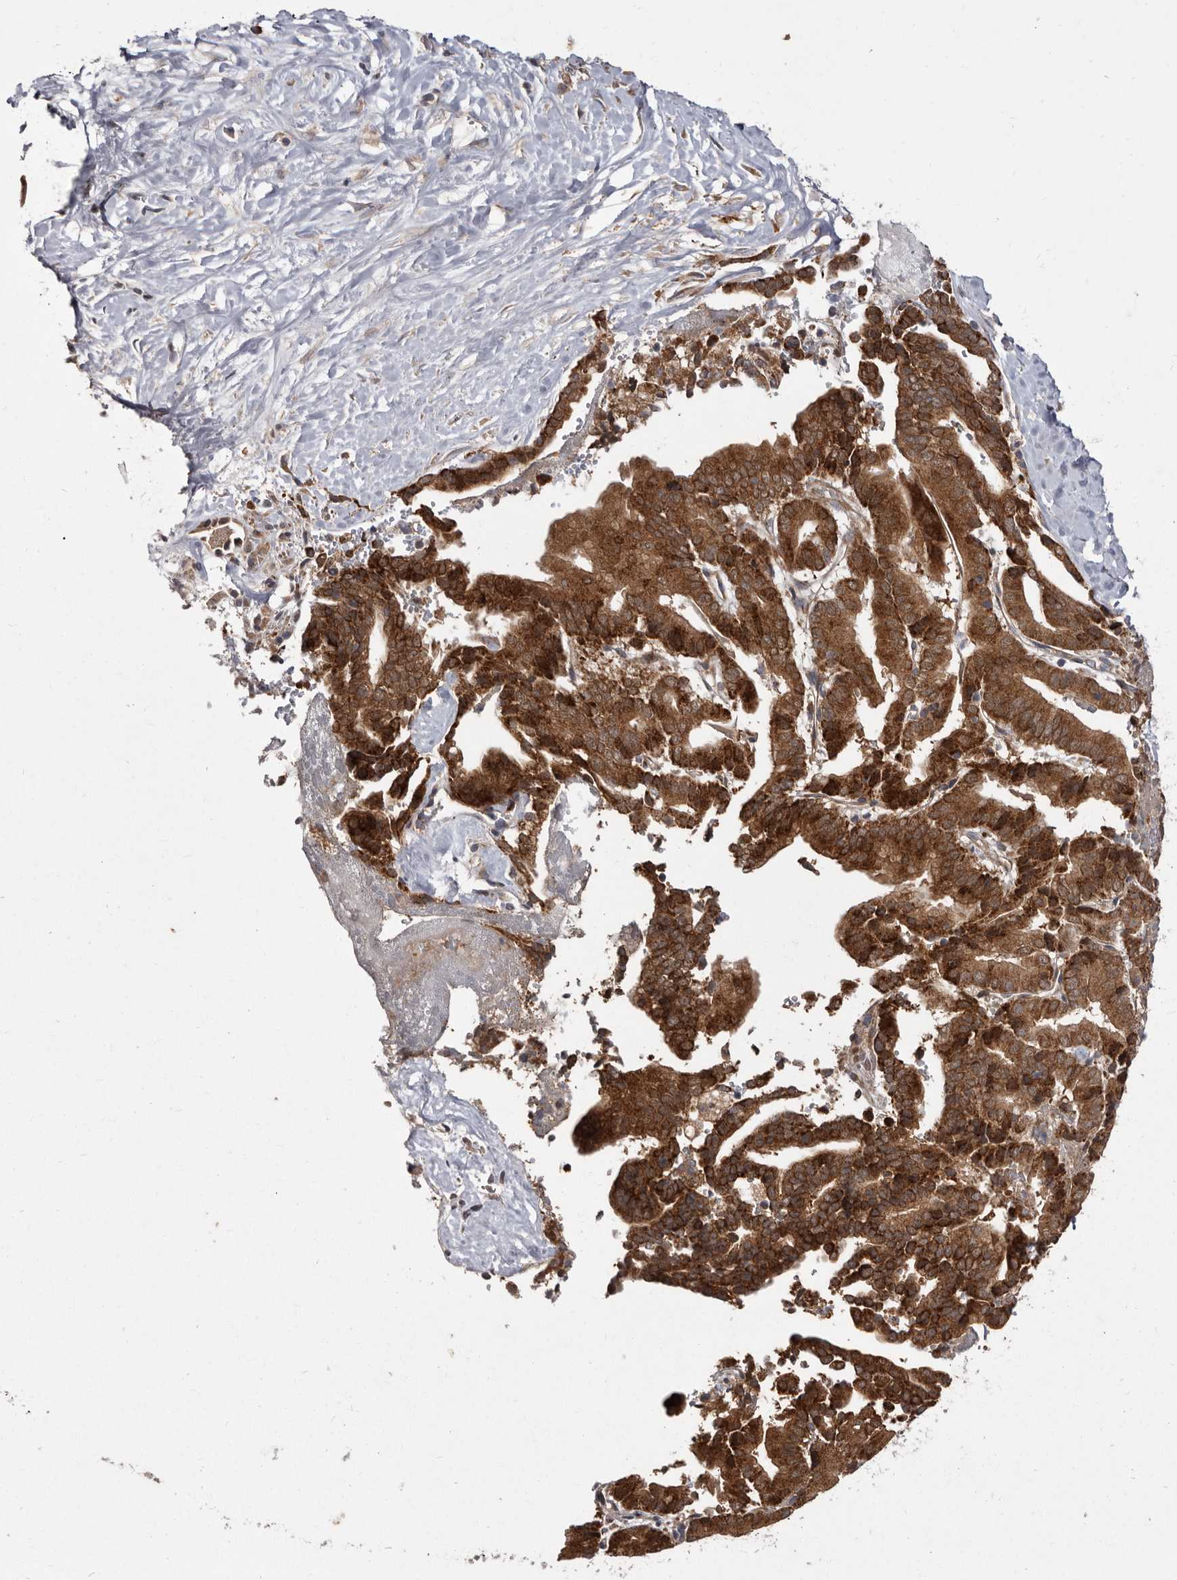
{"staining": {"intensity": "strong", "quantity": ">75%", "location": "cytoplasmic/membranous"}, "tissue": "liver cancer", "cell_type": "Tumor cells", "image_type": "cancer", "snomed": [{"axis": "morphology", "description": "Cholangiocarcinoma"}, {"axis": "topography", "description": "Liver"}], "caption": "Human cholangiocarcinoma (liver) stained with a brown dye reveals strong cytoplasmic/membranous positive staining in about >75% of tumor cells.", "gene": "FLAD1", "patient": {"sex": "female", "age": 75}}